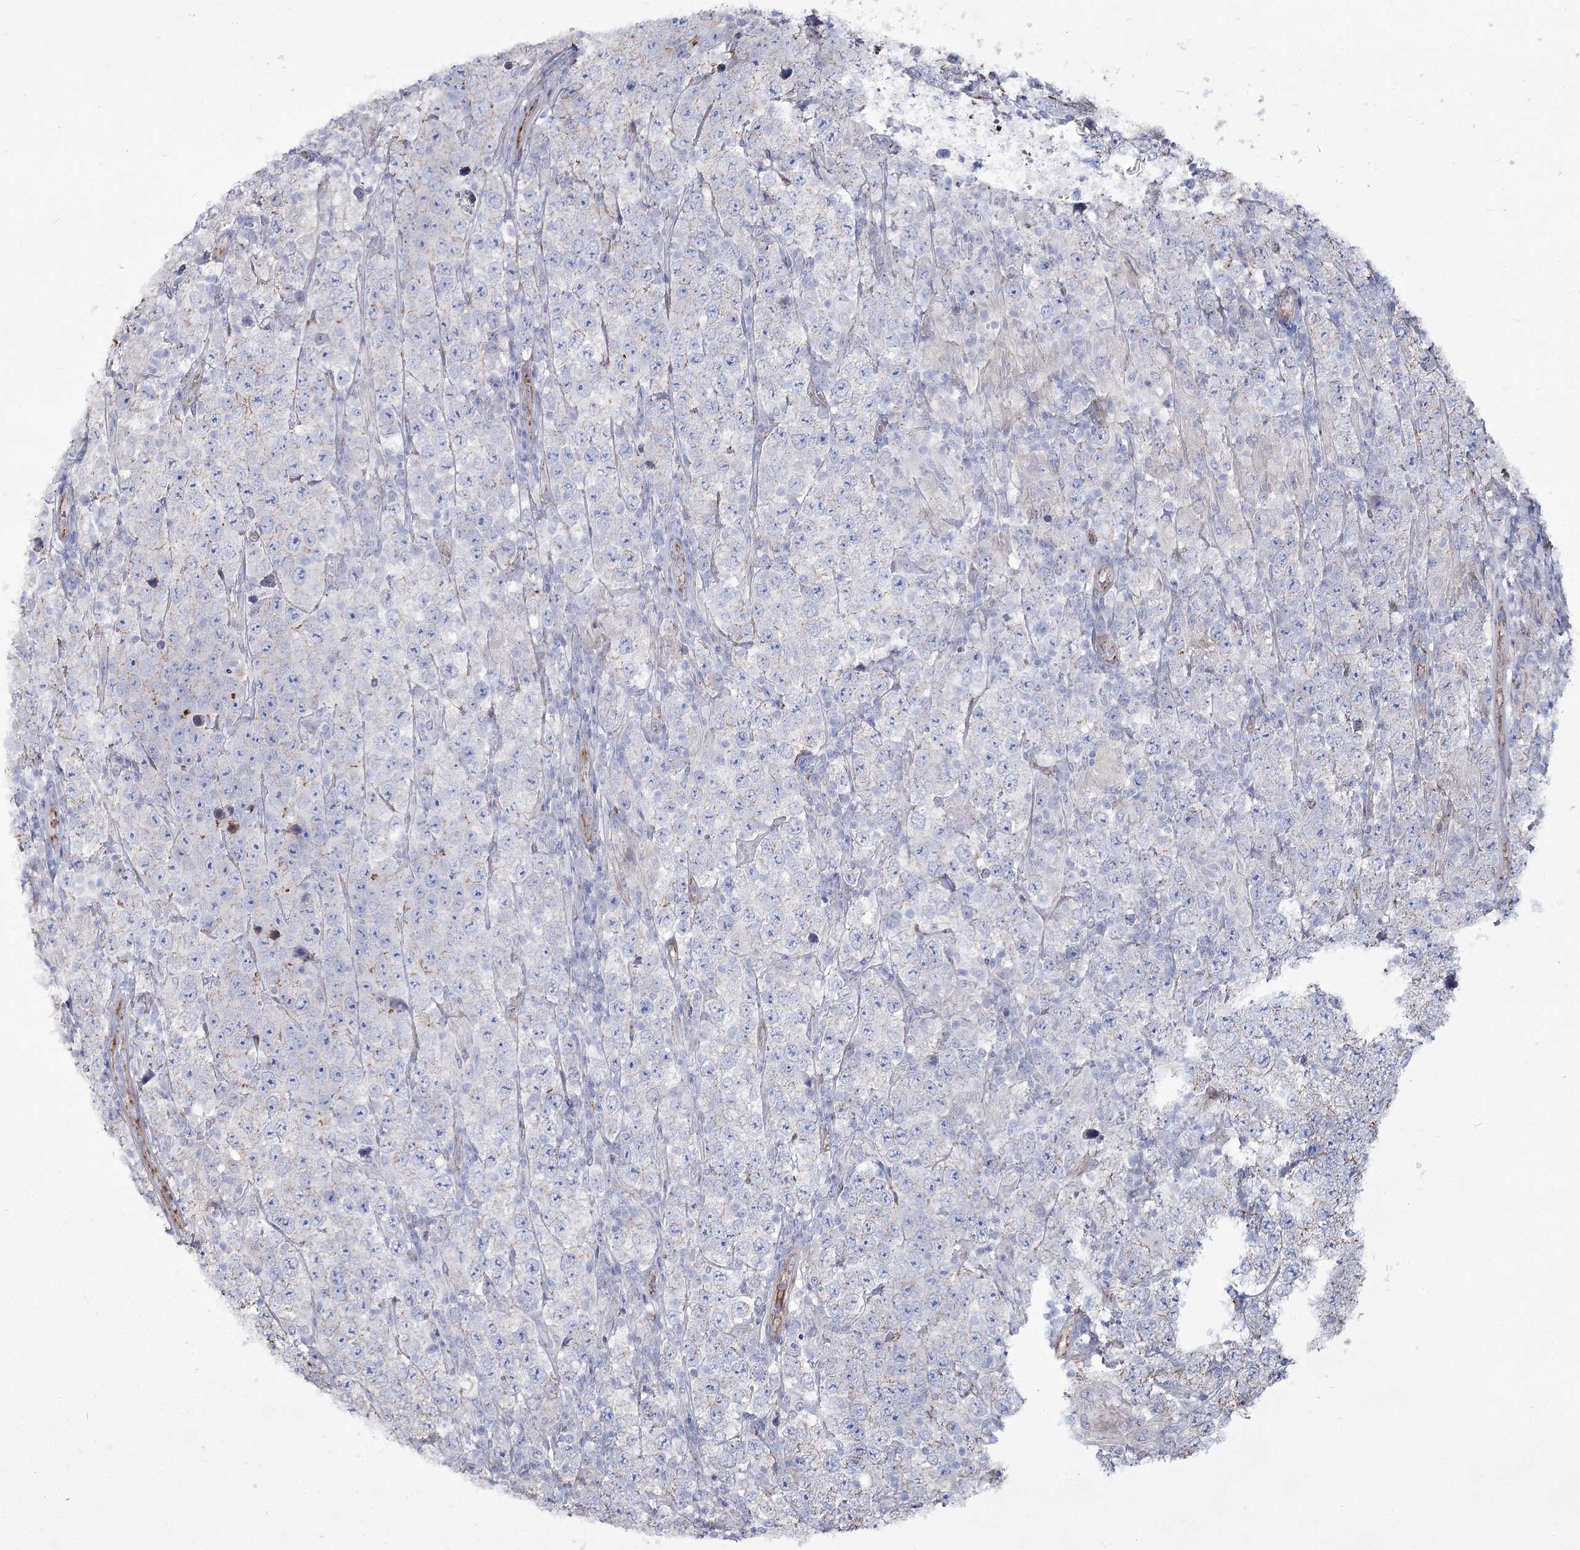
{"staining": {"intensity": "negative", "quantity": "none", "location": "none"}, "tissue": "testis cancer", "cell_type": "Tumor cells", "image_type": "cancer", "snomed": [{"axis": "morphology", "description": "Normal tissue, NOS"}, {"axis": "morphology", "description": "Urothelial carcinoma, High grade"}, {"axis": "morphology", "description": "Seminoma, NOS"}, {"axis": "morphology", "description": "Carcinoma, Embryonal, NOS"}, {"axis": "topography", "description": "Urinary bladder"}, {"axis": "topography", "description": "Testis"}], "caption": "IHC micrograph of neoplastic tissue: testis cancer stained with DAB exhibits no significant protein positivity in tumor cells.", "gene": "ME3", "patient": {"sex": "male", "age": 41}}